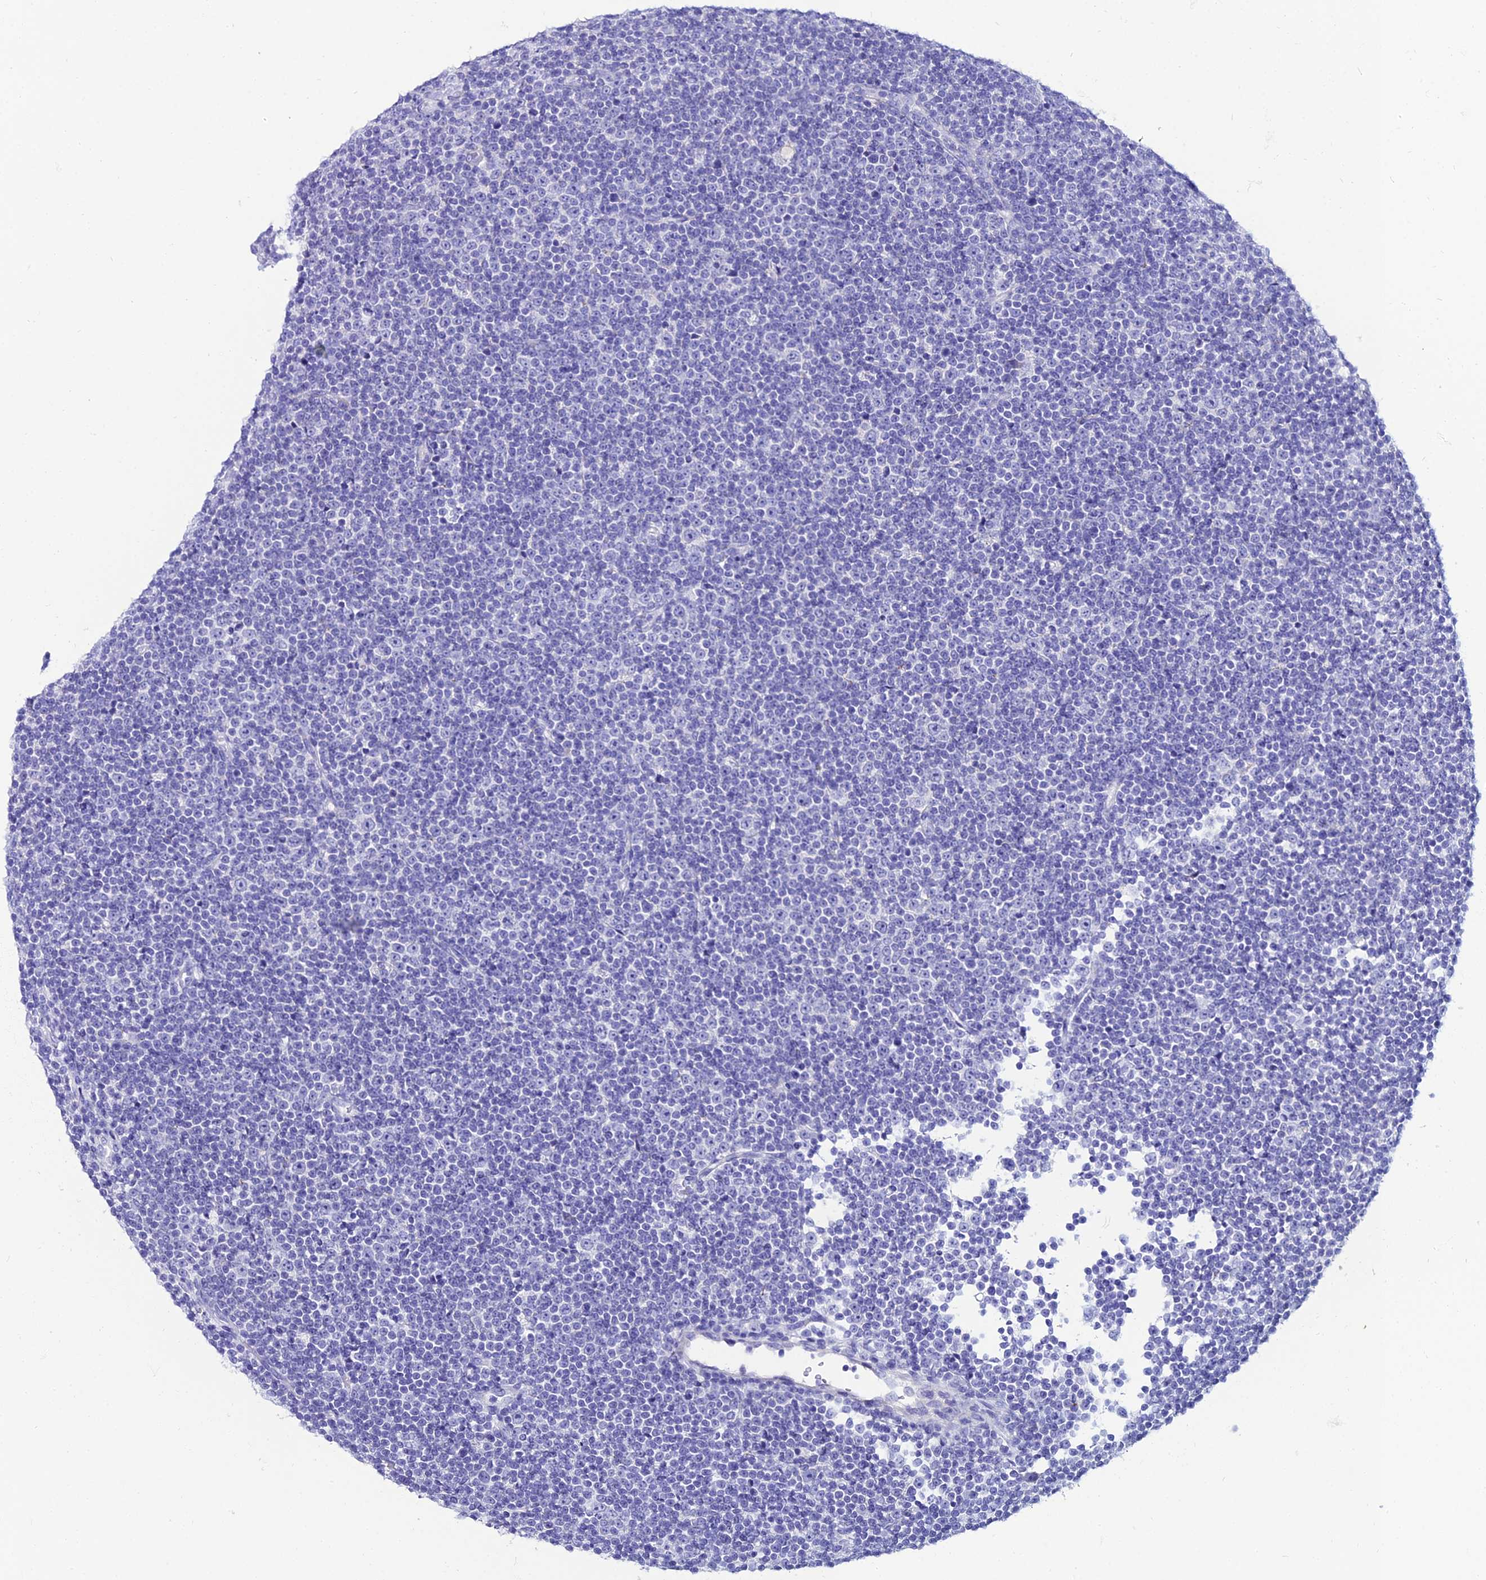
{"staining": {"intensity": "negative", "quantity": "none", "location": "none"}, "tissue": "lymphoma", "cell_type": "Tumor cells", "image_type": "cancer", "snomed": [{"axis": "morphology", "description": "Malignant lymphoma, non-Hodgkin's type, Low grade"}, {"axis": "topography", "description": "Lymph node"}], "caption": "High magnification brightfield microscopy of lymphoma stained with DAB (brown) and counterstained with hematoxylin (blue): tumor cells show no significant staining.", "gene": "OR4D5", "patient": {"sex": "female", "age": 67}}